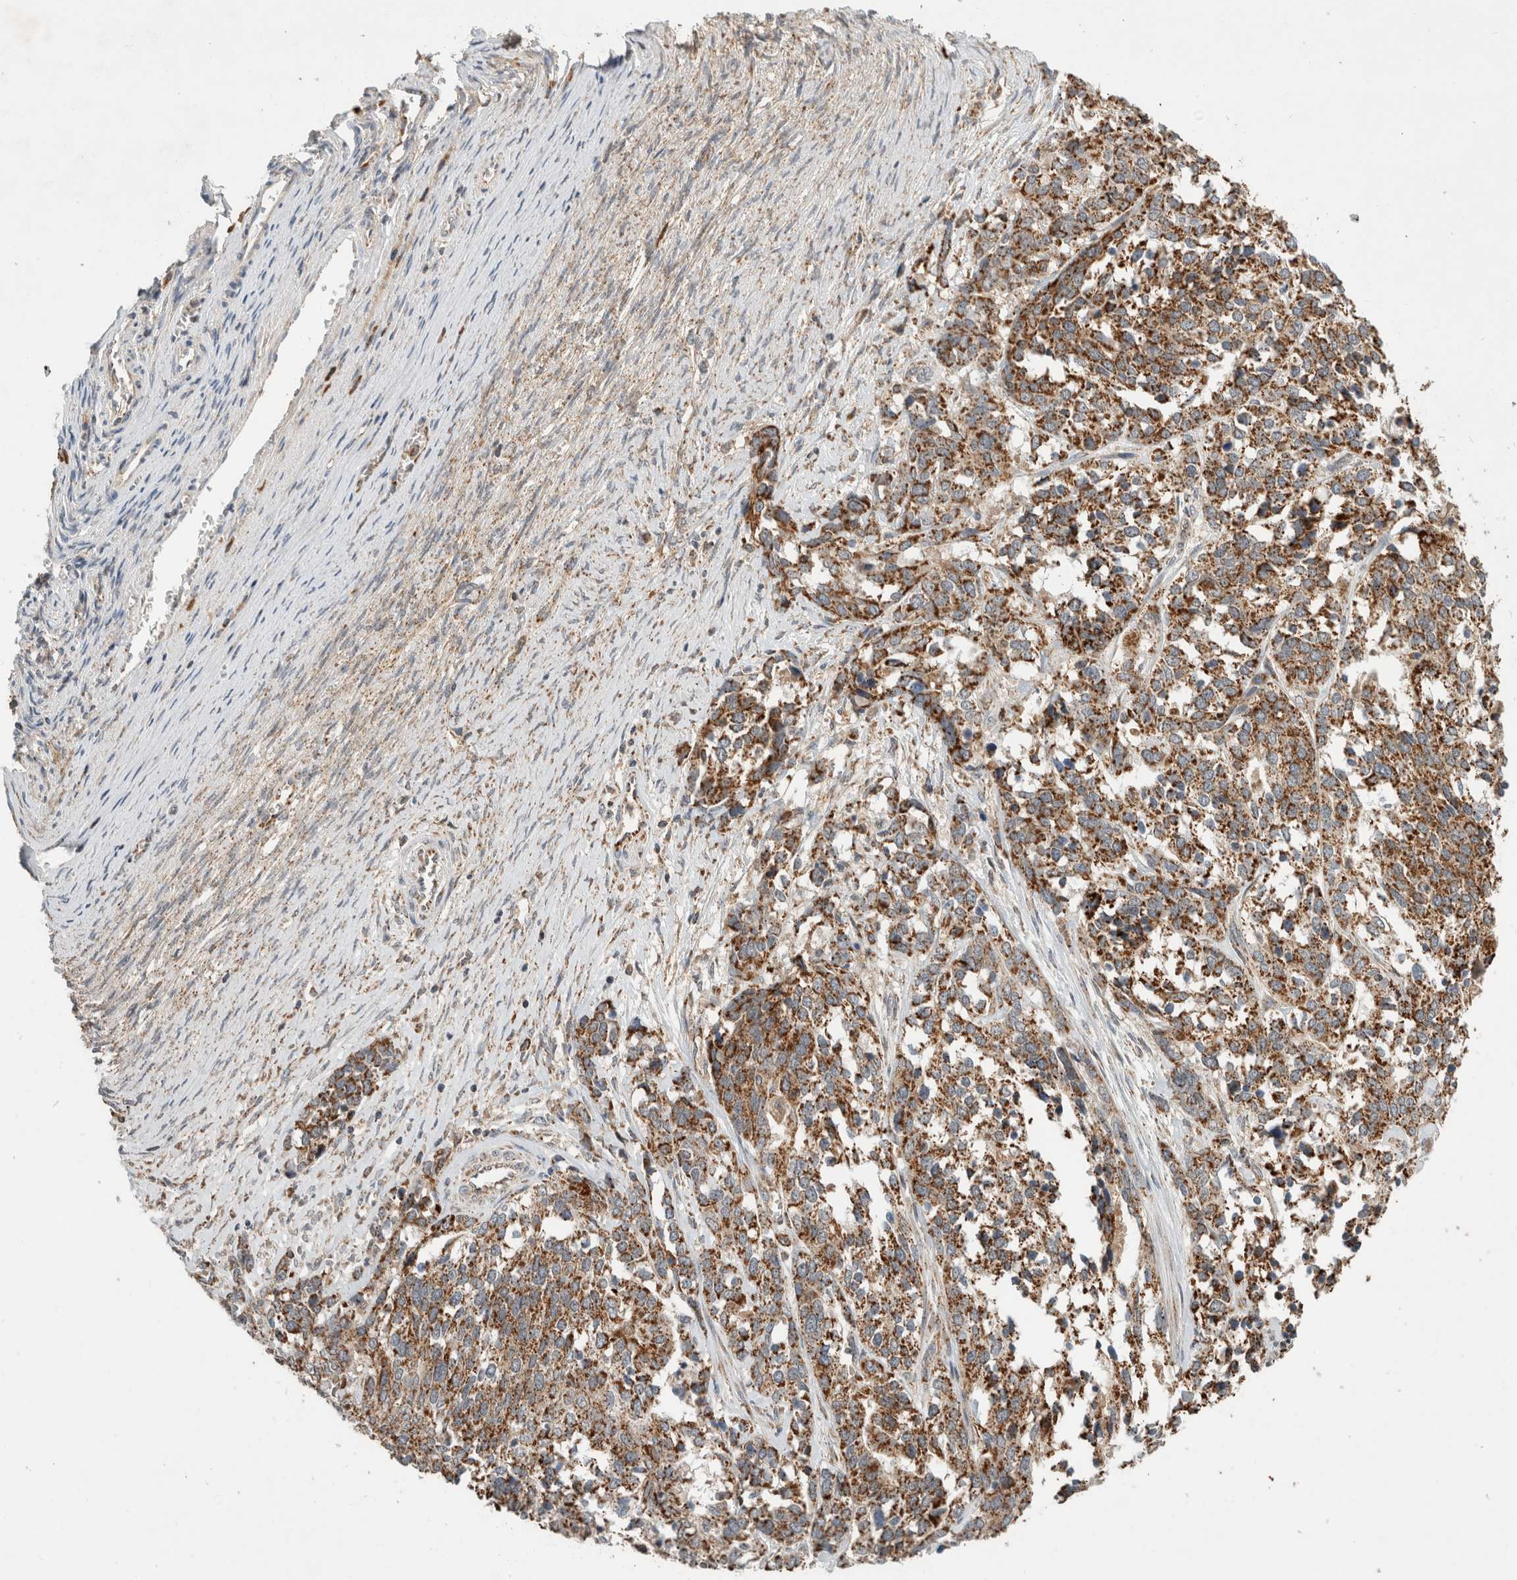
{"staining": {"intensity": "strong", "quantity": "25%-75%", "location": "cytoplasmic/membranous"}, "tissue": "ovarian cancer", "cell_type": "Tumor cells", "image_type": "cancer", "snomed": [{"axis": "morphology", "description": "Cystadenocarcinoma, serous, NOS"}, {"axis": "topography", "description": "Ovary"}], "caption": "Strong cytoplasmic/membranous expression is present in about 25%-75% of tumor cells in ovarian cancer (serous cystadenocarcinoma).", "gene": "AMPD1", "patient": {"sex": "female", "age": 44}}